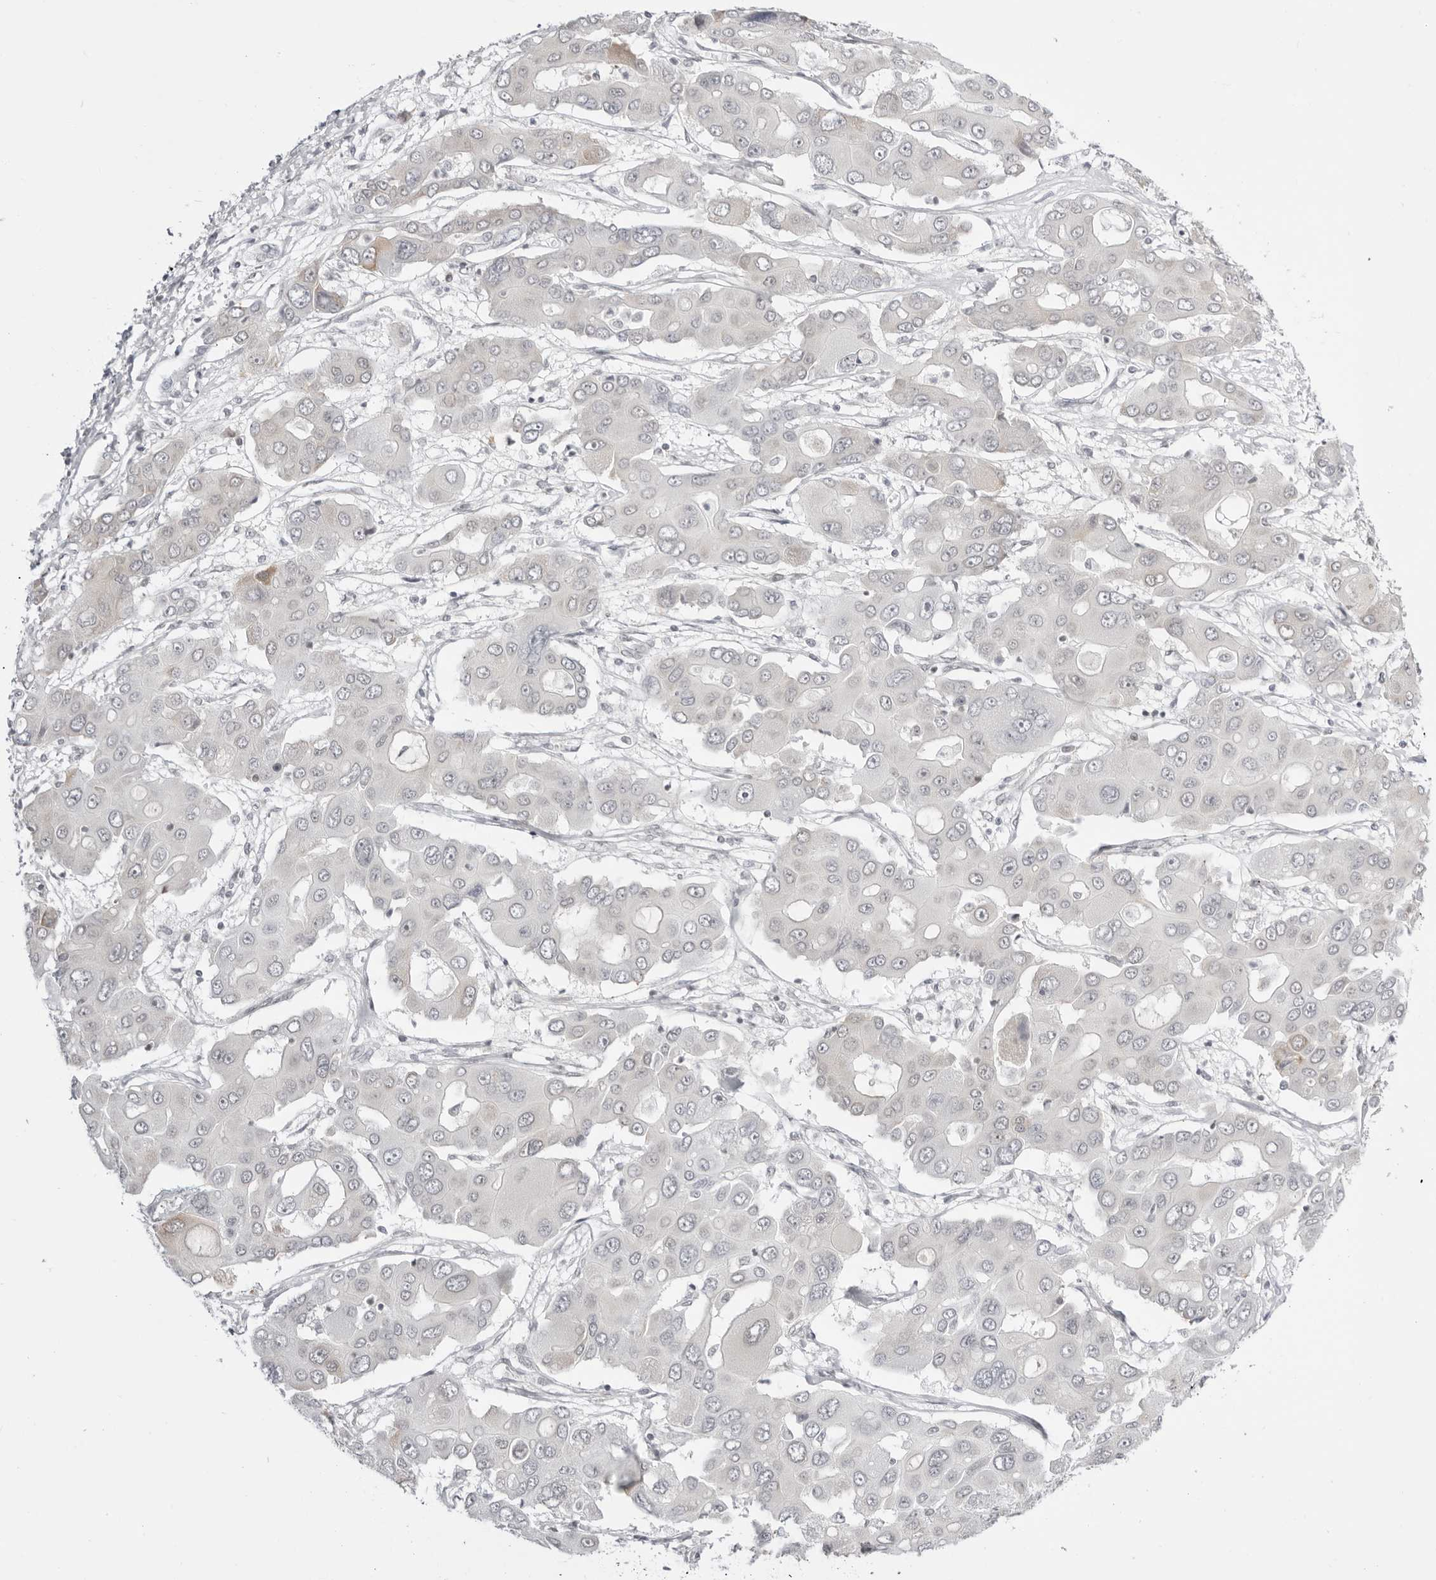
{"staining": {"intensity": "negative", "quantity": "none", "location": "none"}, "tissue": "liver cancer", "cell_type": "Tumor cells", "image_type": "cancer", "snomed": [{"axis": "morphology", "description": "Cholangiocarcinoma"}, {"axis": "topography", "description": "Liver"}], "caption": "Tumor cells show no significant protein expression in liver cancer (cholangiocarcinoma).", "gene": "PPP2R5C", "patient": {"sex": "male", "age": 67}}